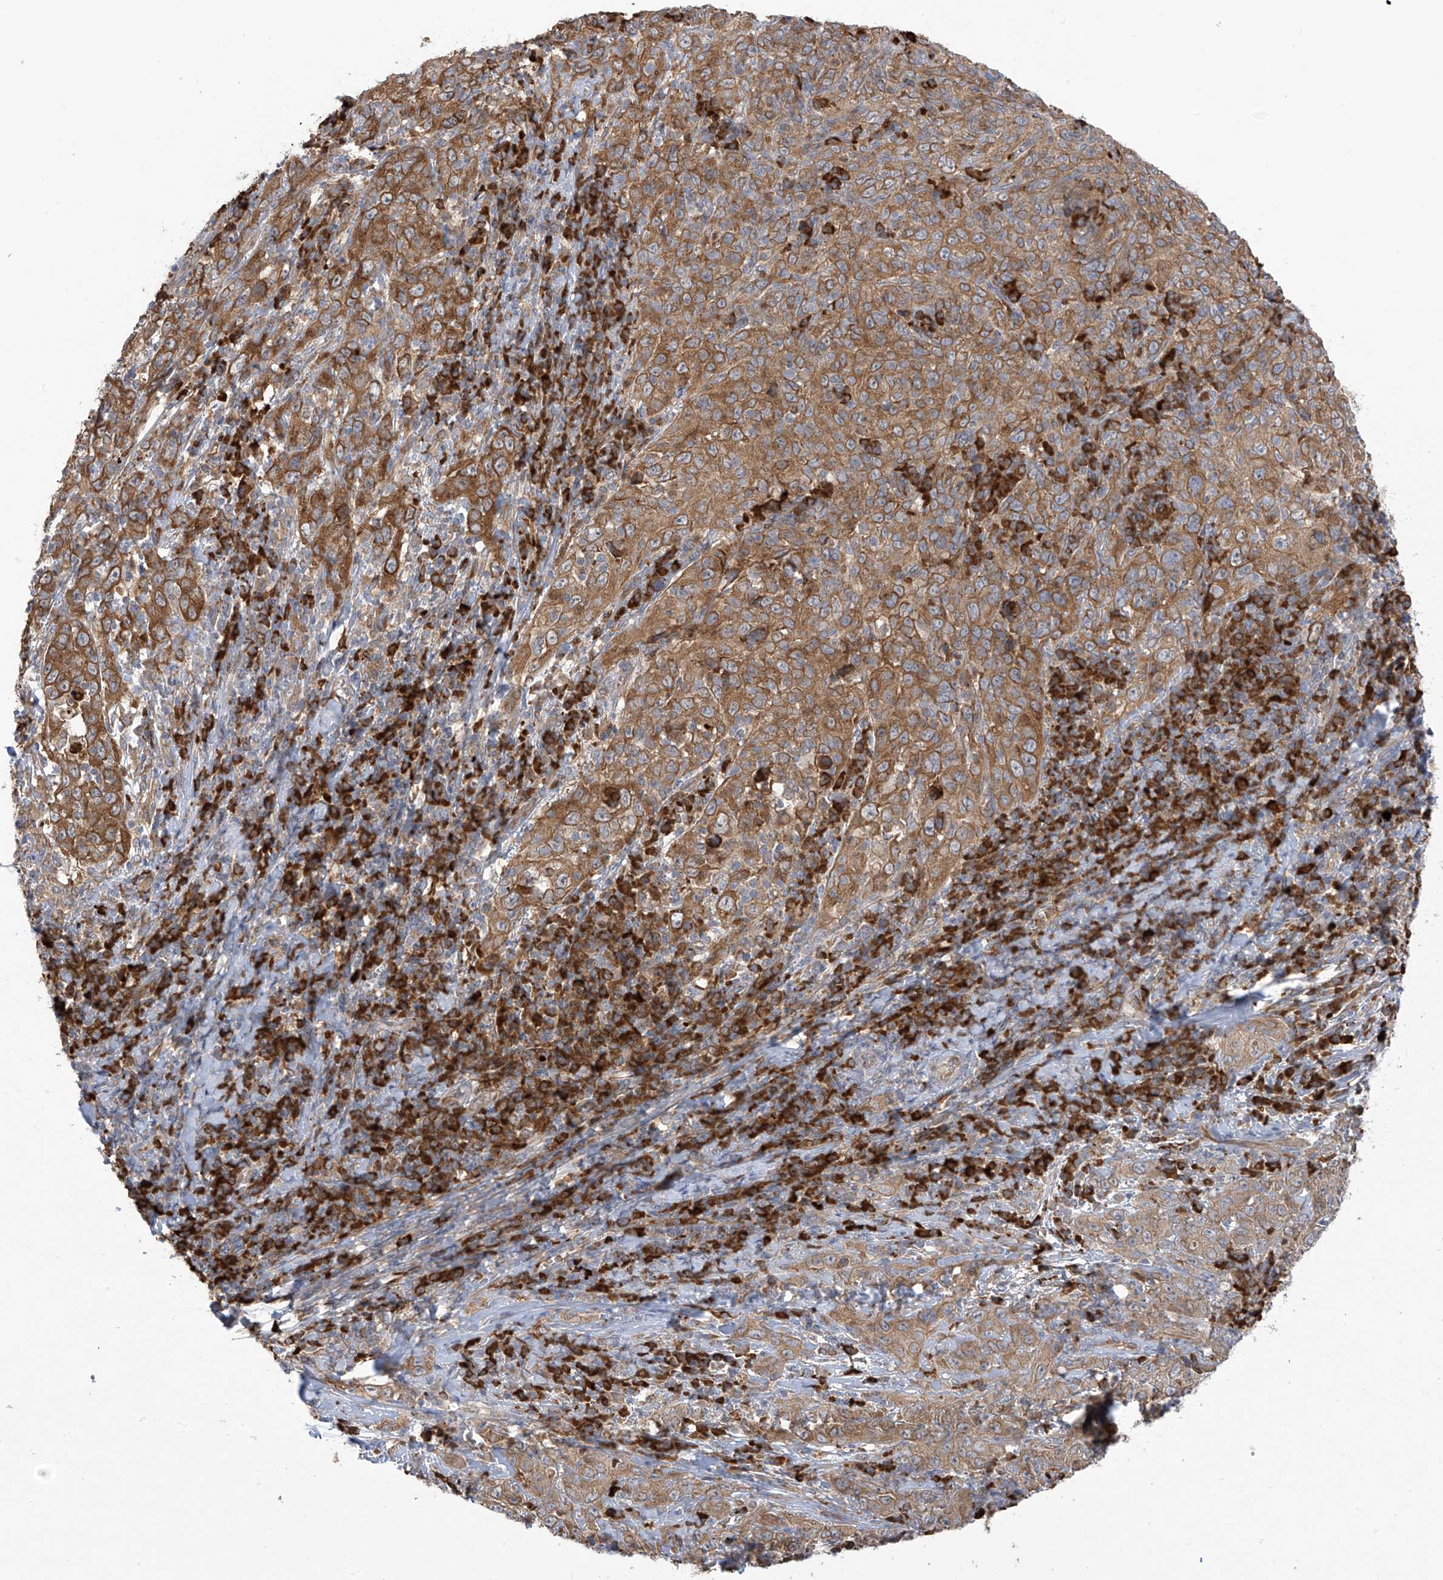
{"staining": {"intensity": "moderate", "quantity": ">75%", "location": "cytoplasmic/membranous"}, "tissue": "cervical cancer", "cell_type": "Tumor cells", "image_type": "cancer", "snomed": [{"axis": "morphology", "description": "Squamous cell carcinoma, NOS"}, {"axis": "topography", "description": "Cervix"}], "caption": "Immunohistochemical staining of human cervical cancer (squamous cell carcinoma) displays moderate cytoplasmic/membranous protein staining in approximately >75% of tumor cells.", "gene": "KIAA1522", "patient": {"sex": "female", "age": 46}}